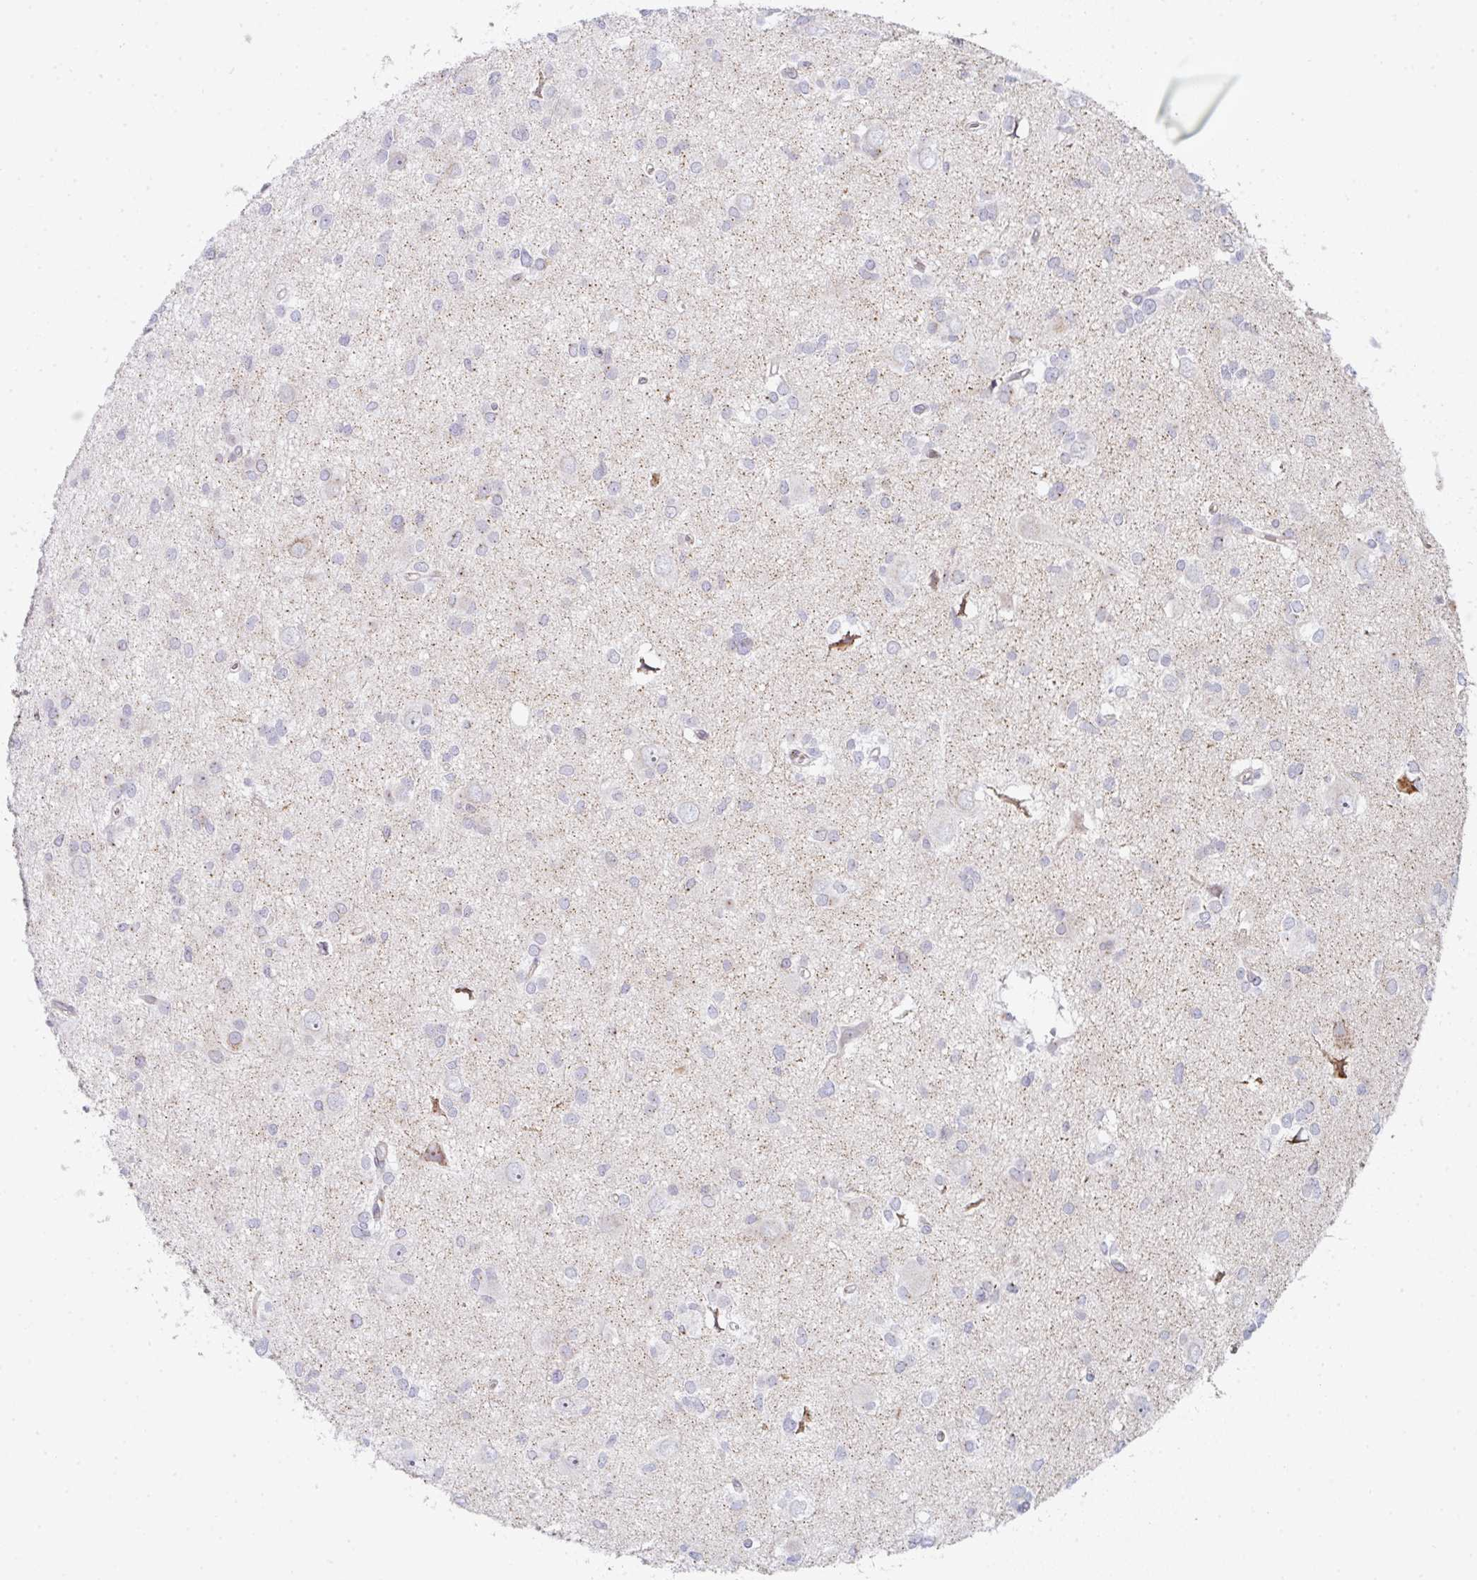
{"staining": {"intensity": "negative", "quantity": "none", "location": "none"}, "tissue": "glioma", "cell_type": "Tumor cells", "image_type": "cancer", "snomed": [{"axis": "morphology", "description": "Glioma, malignant, High grade"}, {"axis": "topography", "description": "Brain"}], "caption": "Immunohistochemistry (IHC) histopathology image of malignant high-grade glioma stained for a protein (brown), which shows no staining in tumor cells.", "gene": "PRKCH", "patient": {"sex": "male", "age": 23}}